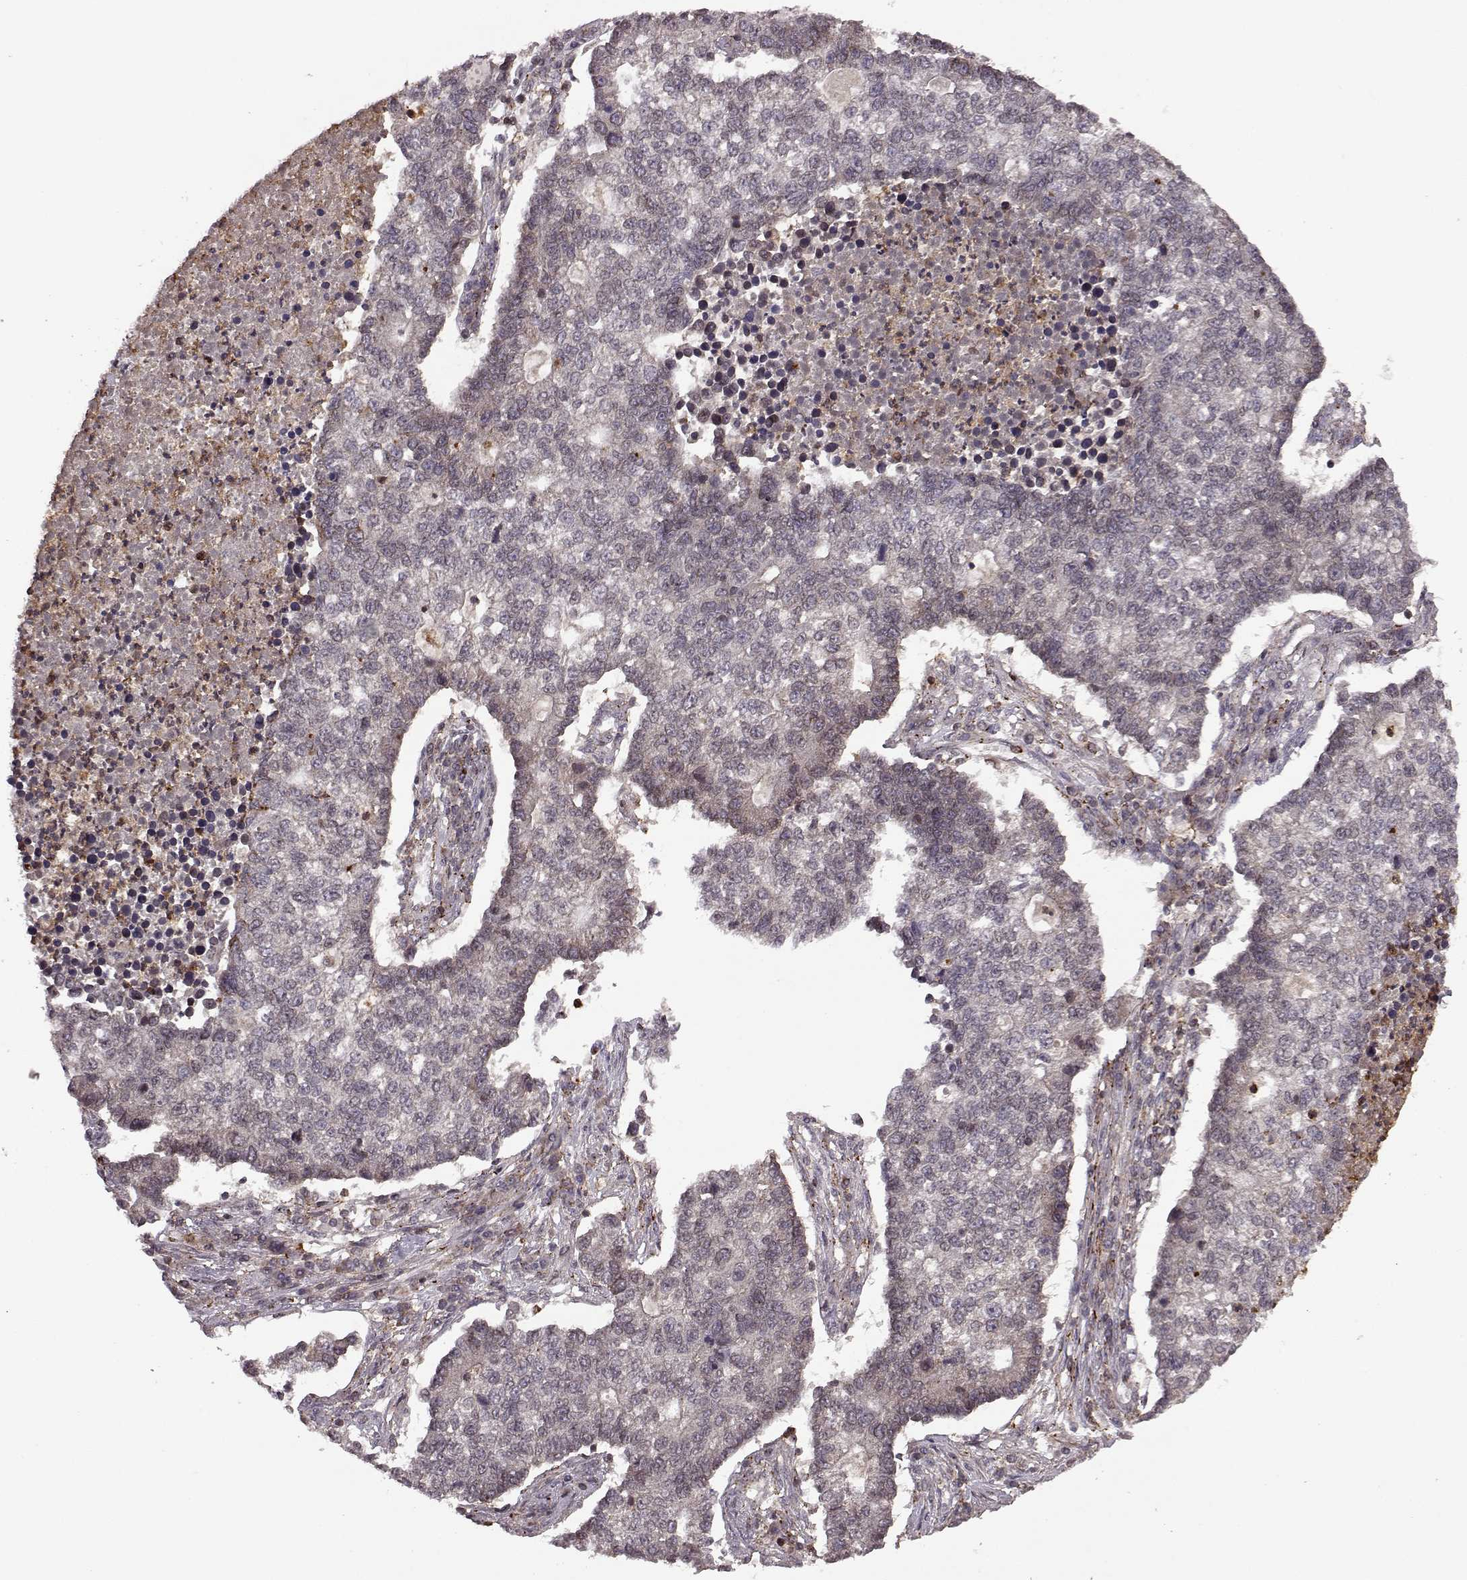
{"staining": {"intensity": "weak", "quantity": "<25%", "location": "cytoplasmic/membranous"}, "tissue": "lung cancer", "cell_type": "Tumor cells", "image_type": "cancer", "snomed": [{"axis": "morphology", "description": "Adenocarcinoma, NOS"}, {"axis": "topography", "description": "Lung"}], "caption": "An immunohistochemistry image of lung cancer is shown. There is no staining in tumor cells of lung cancer.", "gene": "TRMU", "patient": {"sex": "male", "age": 57}}